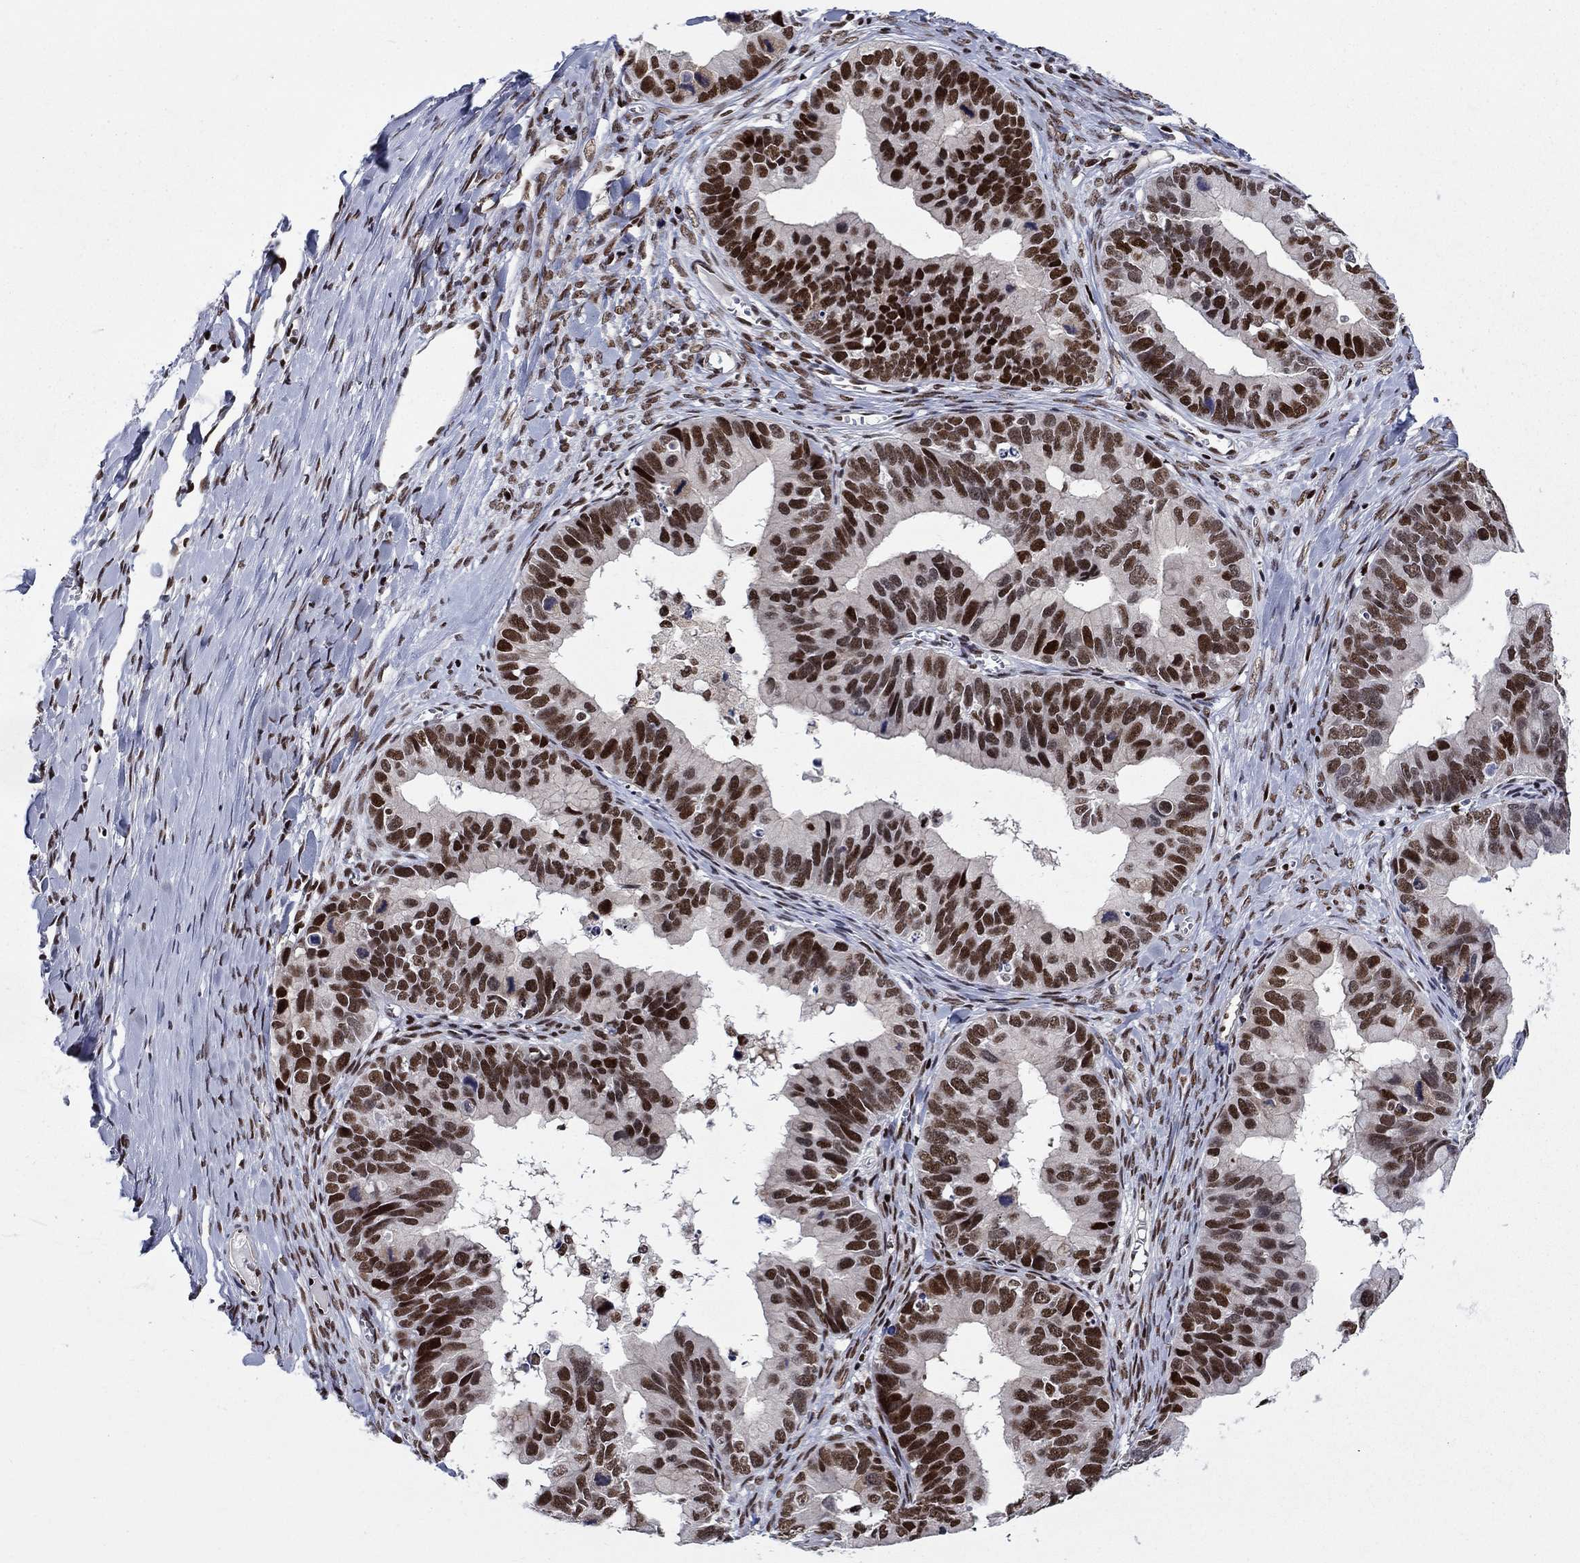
{"staining": {"intensity": "strong", "quantity": ">75%", "location": "nuclear"}, "tissue": "ovarian cancer", "cell_type": "Tumor cells", "image_type": "cancer", "snomed": [{"axis": "morphology", "description": "Cystadenocarcinoma, mucinous, NOS"}, {"axis": "topography", "description": "Ovary"}], "caption": "Ovarian mucinous cystadenocarcinoma stained with immunohistochemistry shows strong nuclear staining in approximately >75% of tumor cells.", "gene": "RPRD1B", "patient": {"sex": "female", "age": 76}}